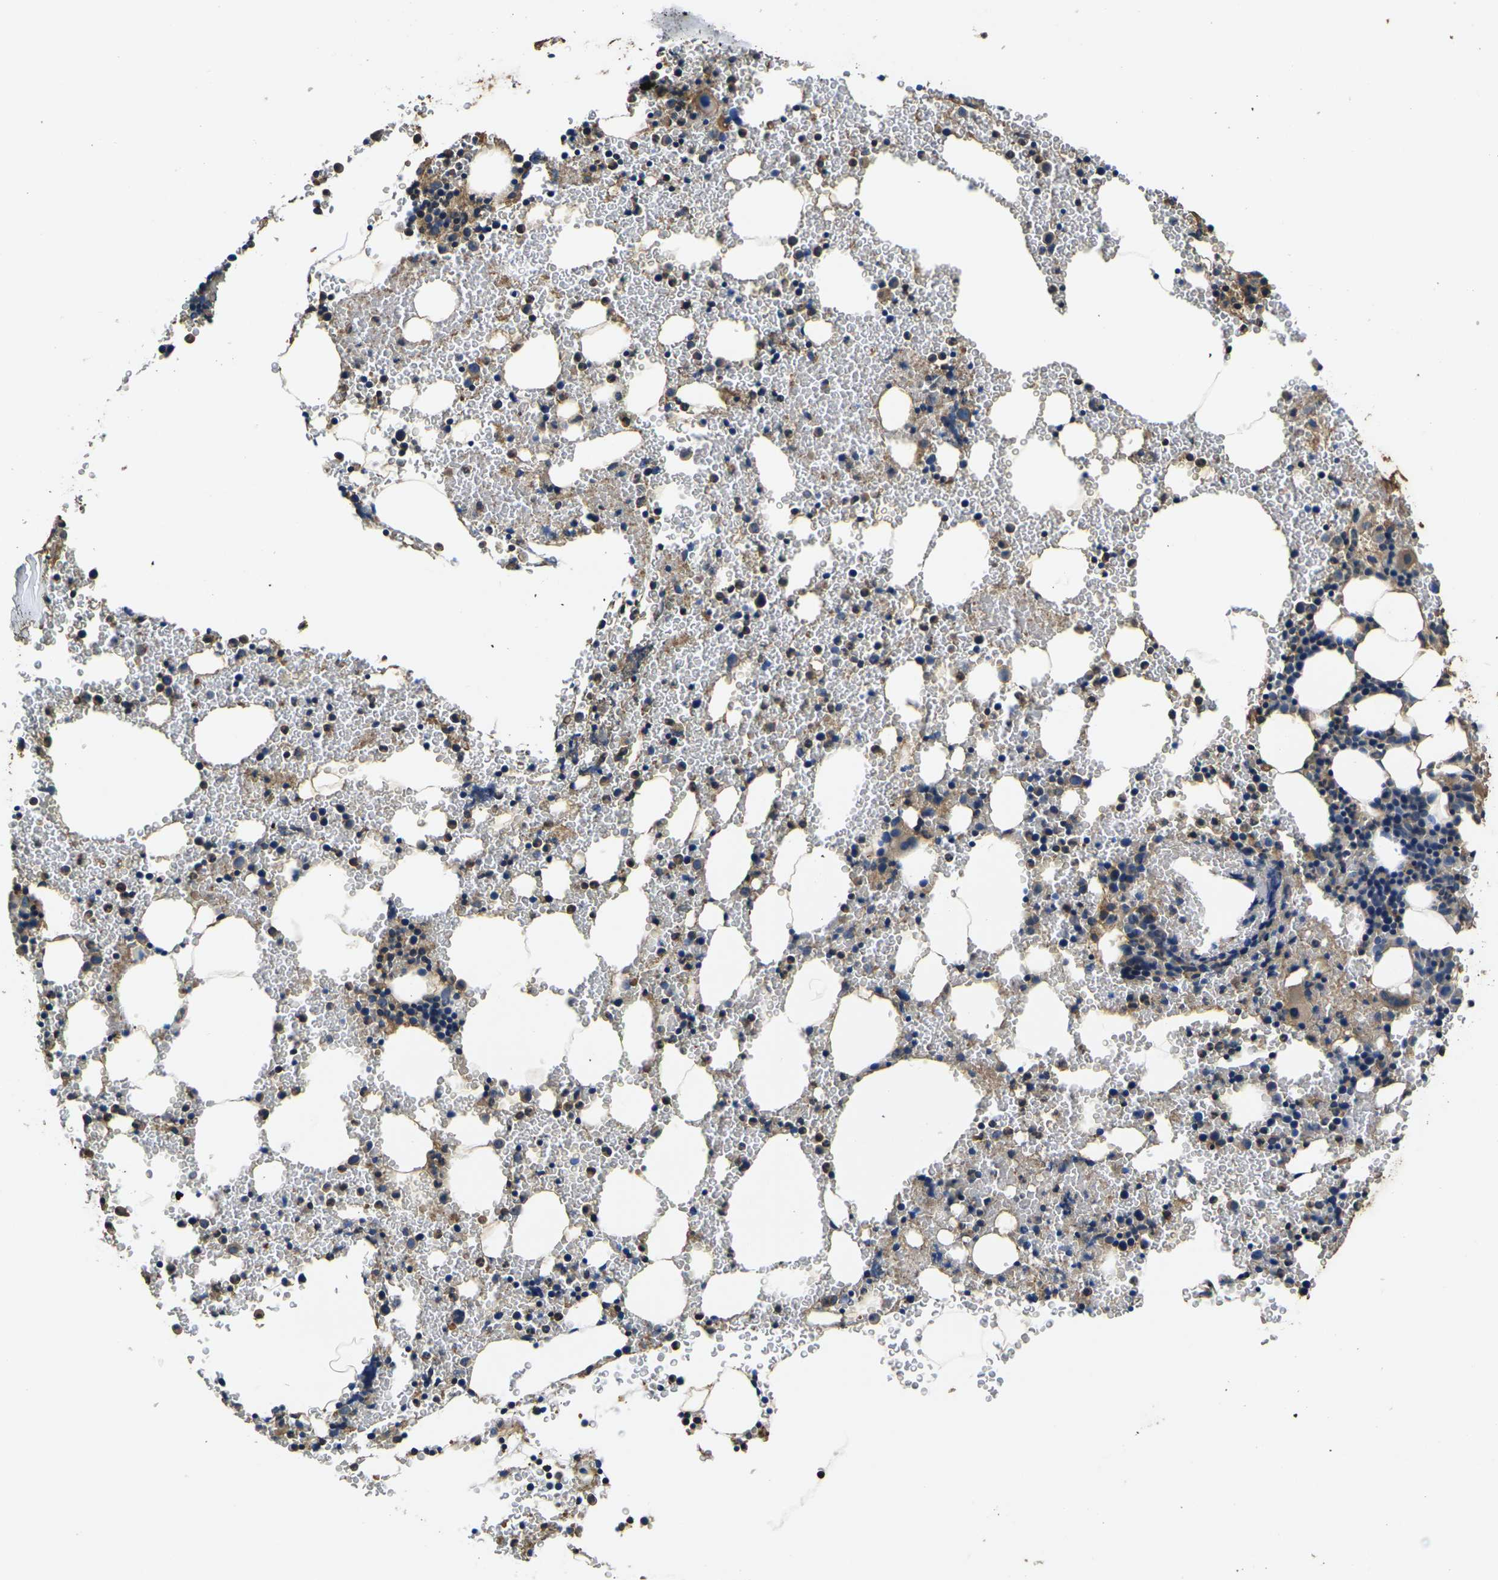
{"staining": {"intensity": "moderate", "quantity": "25%-75%", "location": "cytoplasmic/membranous"}, "tissue": "bone marrow", "cell_type": "Hematopoietic cells", "image_type": "normal", "snomed": [{"axis": "morphology", "description": "Normal tissue, NOS"}, {"axis": "morphology", "description": "Inflammation, NOS"}, {"axis": "topography", "description": "Bone marrow"}], "caption": "Protein expression analysis of normal human bone marrow reveals moderate cytoplasmic/membranous staining in approximately 25%-75% of hematopoietic cells. The protein is shown in brown color, while the nuclei are stained blue.", "gene": "HSPG2", "patient": {"sex": "male", "age": 22}}